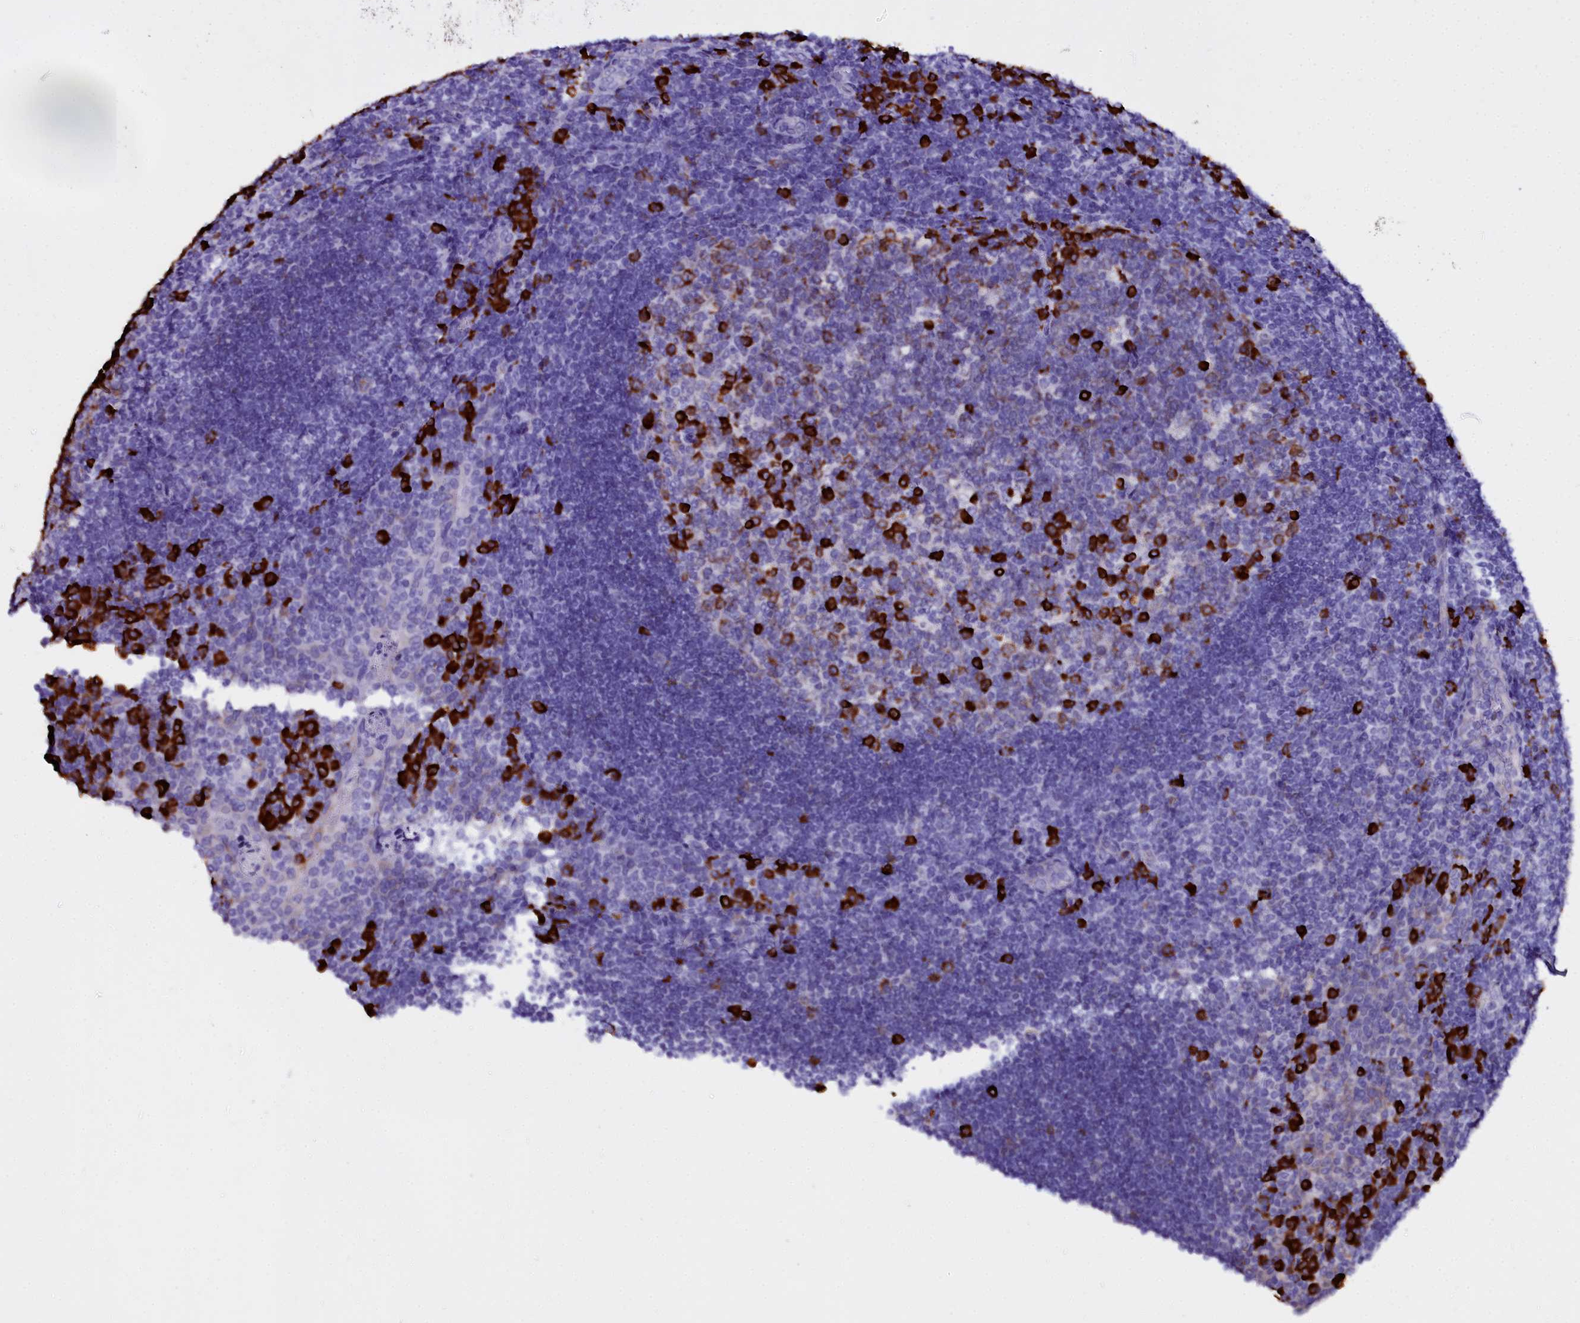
{"staining": {"intensity": "strong", "quantity": "<25%", "location": "cytoplasmic/membranous"}, "tissue": "tonsil", "cell_type": "Germinal center cells", "image_type": "normal", "snomed": [{"axis": "morphology", "description": "Normal tissue, NOS"}, {"axis": "topography", "description": "Tonsil"}], "caption": "Immunohistochemical staining of benign tonsil displays strong cytoplasmic/membranous protein positivity in about <25% of germinal center cells. The protein is stained brown, and the nuclei are stained in blue (DAB (3,3'-diaminobenzidine) IHC with brightfield microscopy, high magnification).", "gene": "TXNDC5", "patient": {"sex": "male", "age": 17}}